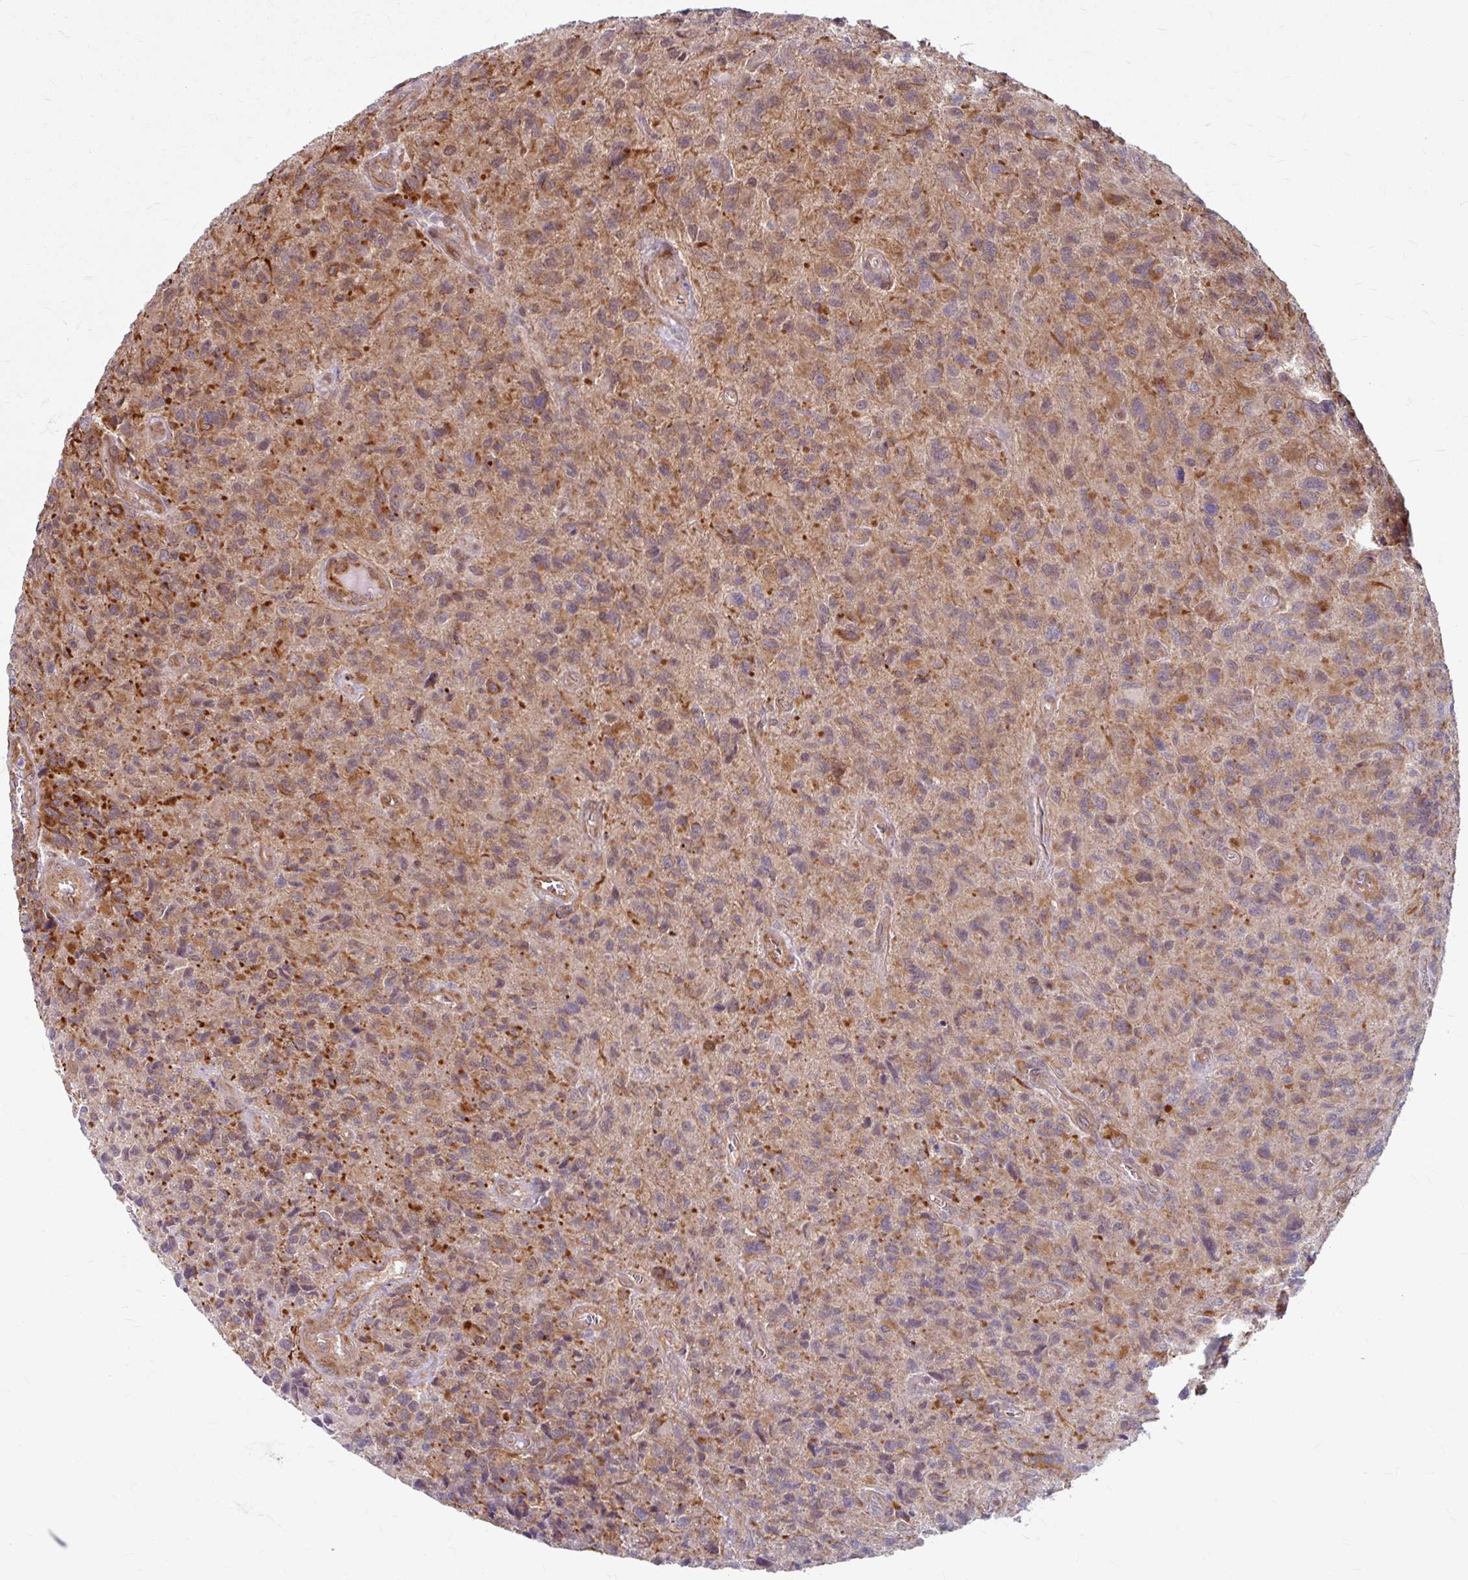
{"staining": {"intensity": "moderate", "quantity": "25%-75%", "location": "cytoplasmic/membranous"}, "tissue": "glioma", "cell_type": "Tumor cells", "image_type": "cancer", "snomed": [{"axis": "morphology", "description": "Glioma, malignant, High grade"}, {"axis": "topography", "description": "Brain"}], "caption": "Moderate cytoplasmic/membranous protein positivity is appreciated in about 25%-75% of tumor cells in glioma.", "gene": "DAAM2", "patient": {"sex": "male", "age": 76}}